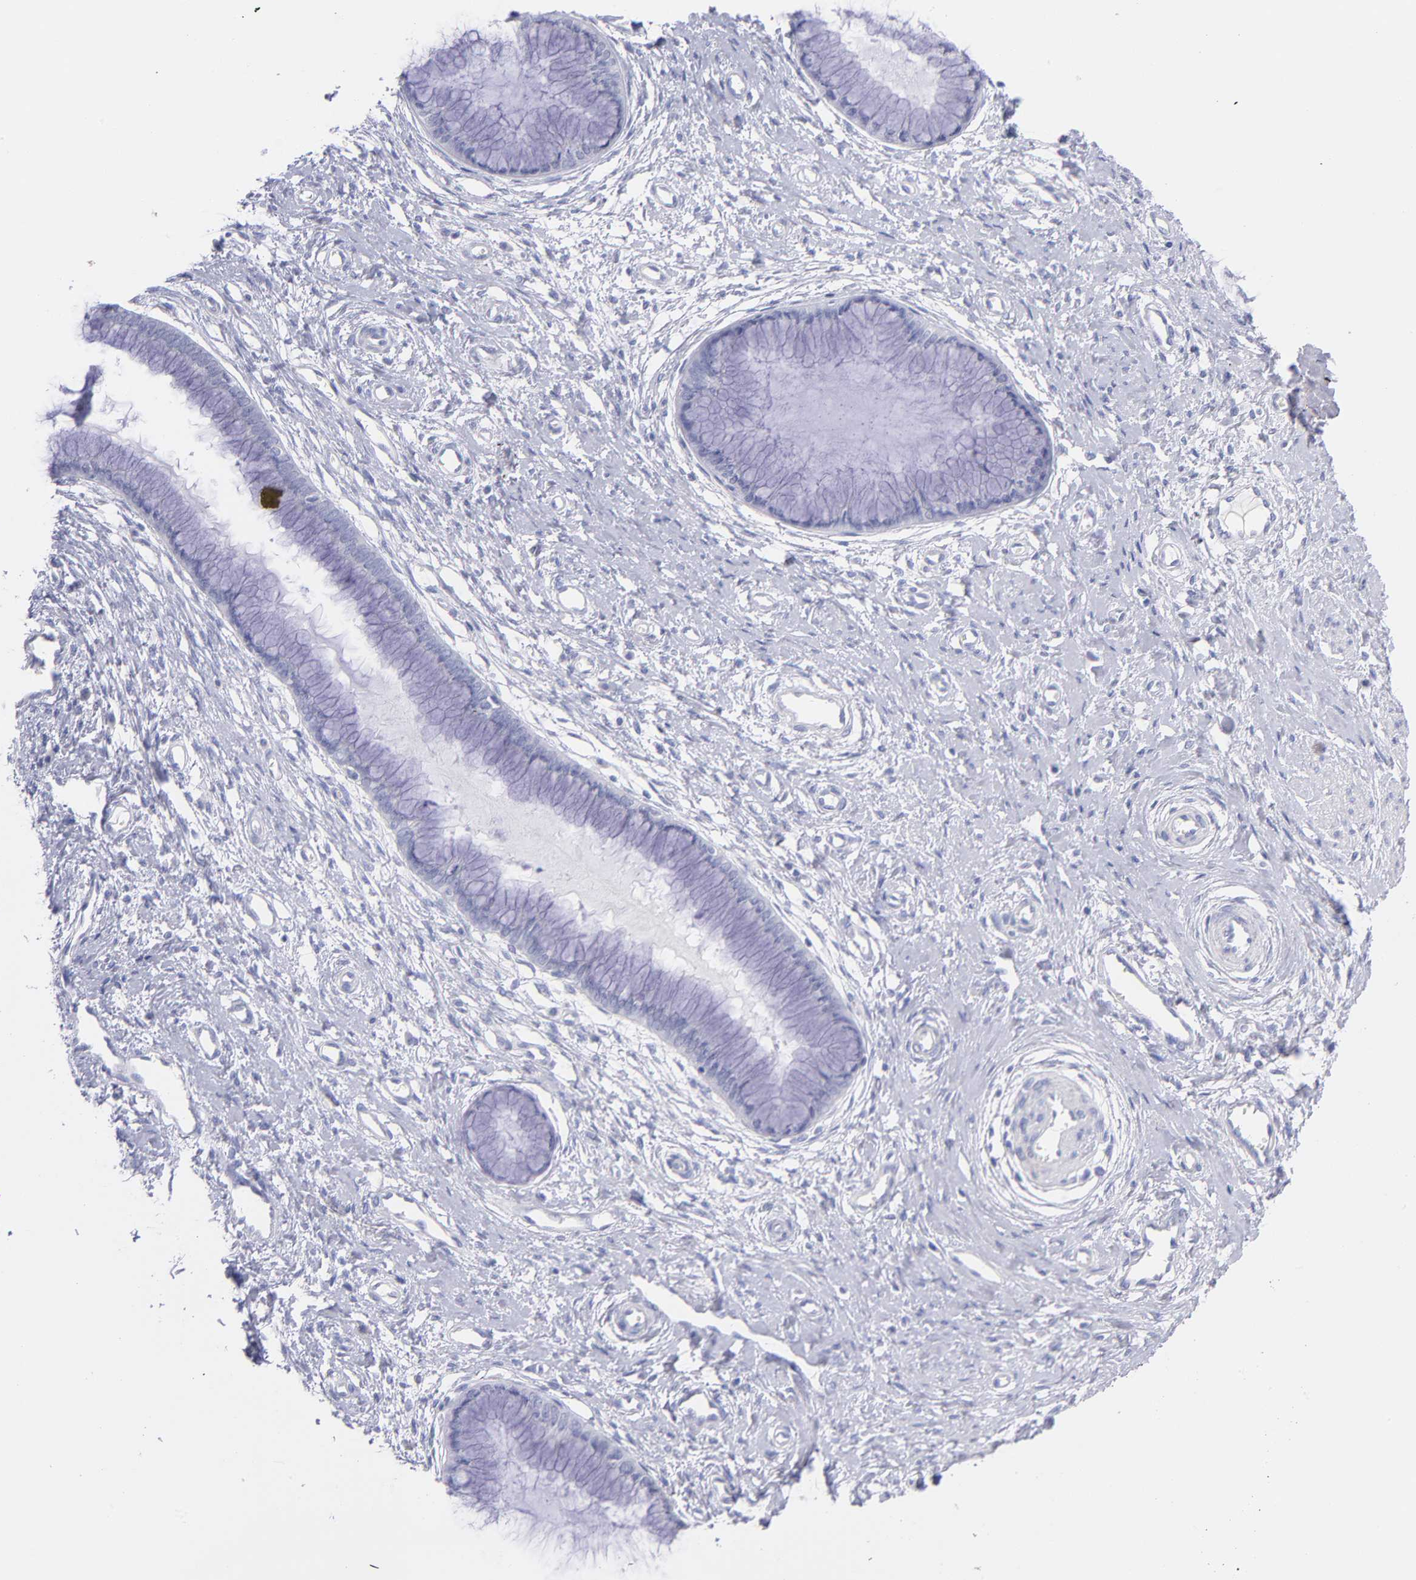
{"staining": {"intensity": "negative", "quantity": "none", "location": "none"}, "tissue": "cervix", "cell_type": "Glandular cells", "image_type": "normal", "snomed": [{"axis": "morphology", "description": "Normal tissue, NOS"}, {"axis": "topography", "description": "Cervix"}], "caption": "Unremarkable cervix was stained to show a protein in brown. There is no significant staining in glandular cells. (DAB (3,3'-diaminobenzidine) immunohistochemistry visualized using brightfield microscopy, high magnification).", "gene": "SCGN", "patient": {"sex": "female", "age": 55}}